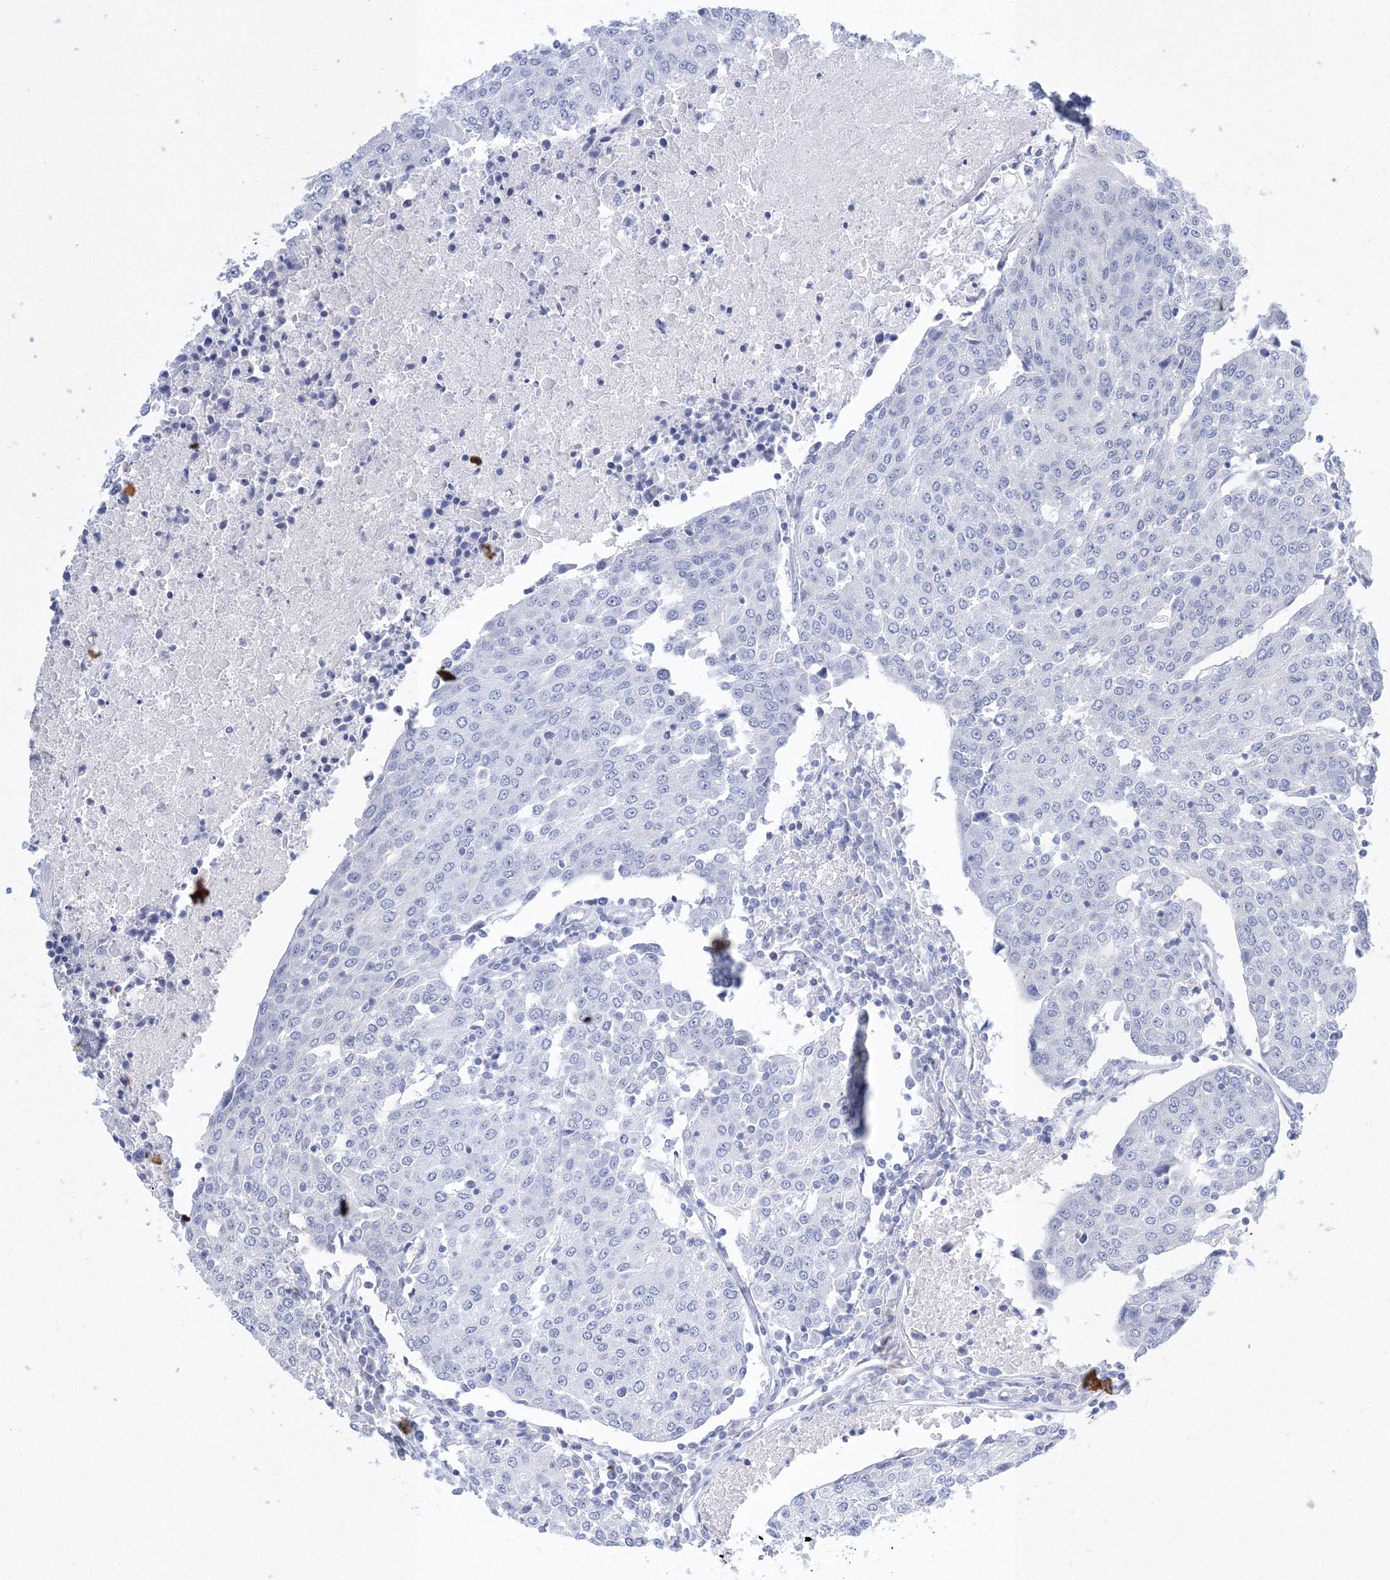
{"staining": {"intensity": "negative", "quantity": "none", "location": "none"}, "tissue": "urothelial cancer", "cell_type": "Tumor cells", "image_type": "cancer", "snomed": [{"axis": "morphology", "description": "Urothelial carcinoma, High grade"}, {"axis": "topography", "description": "Urinary bladder"}], "caption": "A micrograph of urothelial cancer stained for a protein reveals no brown staining in tumor cells.", "gene": "AASDH", "patient": {"sex": "female", "age": 85}}